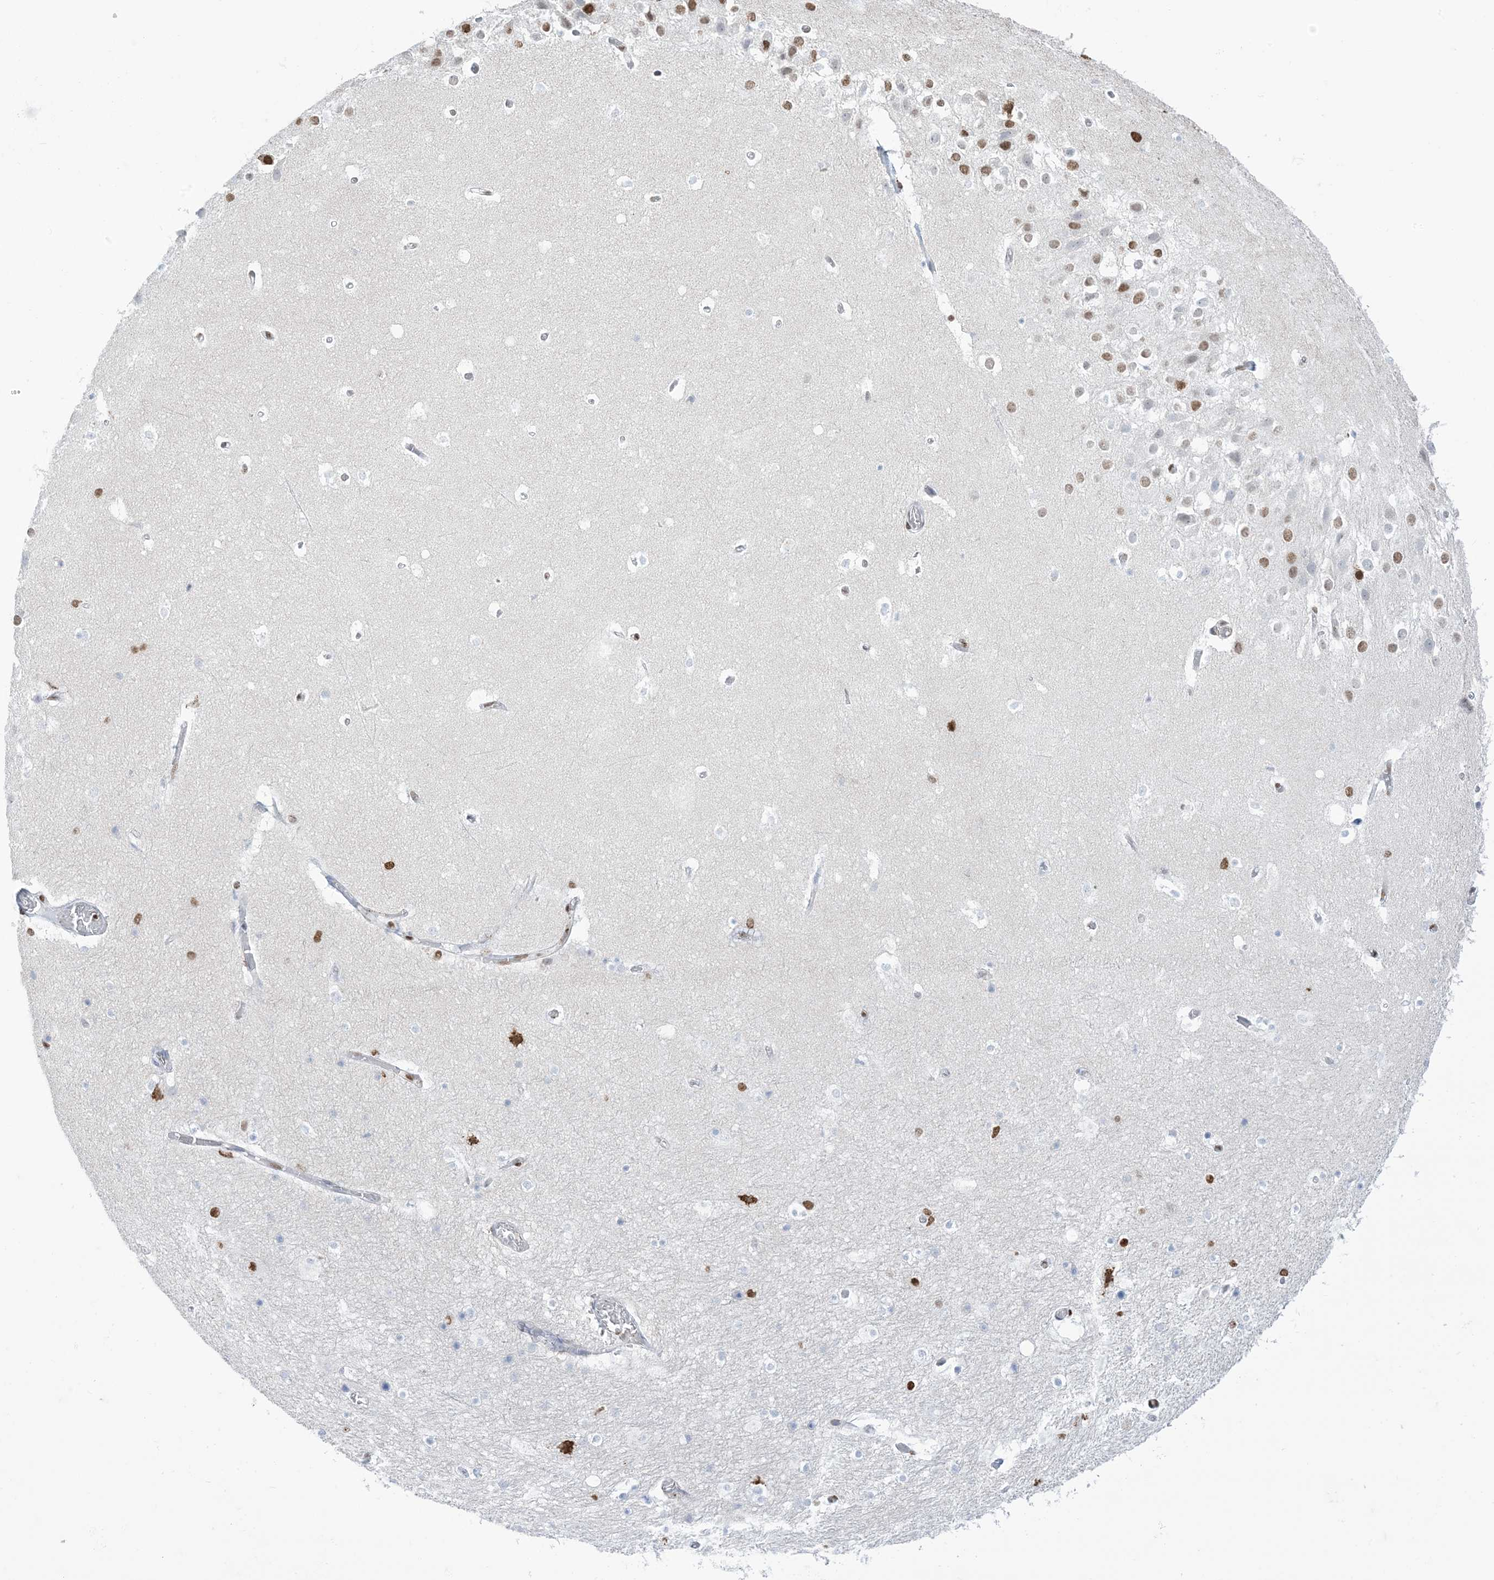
{"staining": {"intensity": "moderate", "quantity": "<25%", "location": "nuclear"}, "tissue": "hippocampus", "cell_type": "Glial cells", "image_type": "normal", "snomed": [{"axis": "morphology", "description": "Normal tissue, NOS"}, {"axis": "topography", "description": "Hippocampus"}], "caption": "IHC (DAB) staining of unremarkable hippocampus reveals moderate nuclear protein positivity in about <25% of glial cells.", "gene": "ZNF792", "patient": {"sex": "female", "age": 52}}